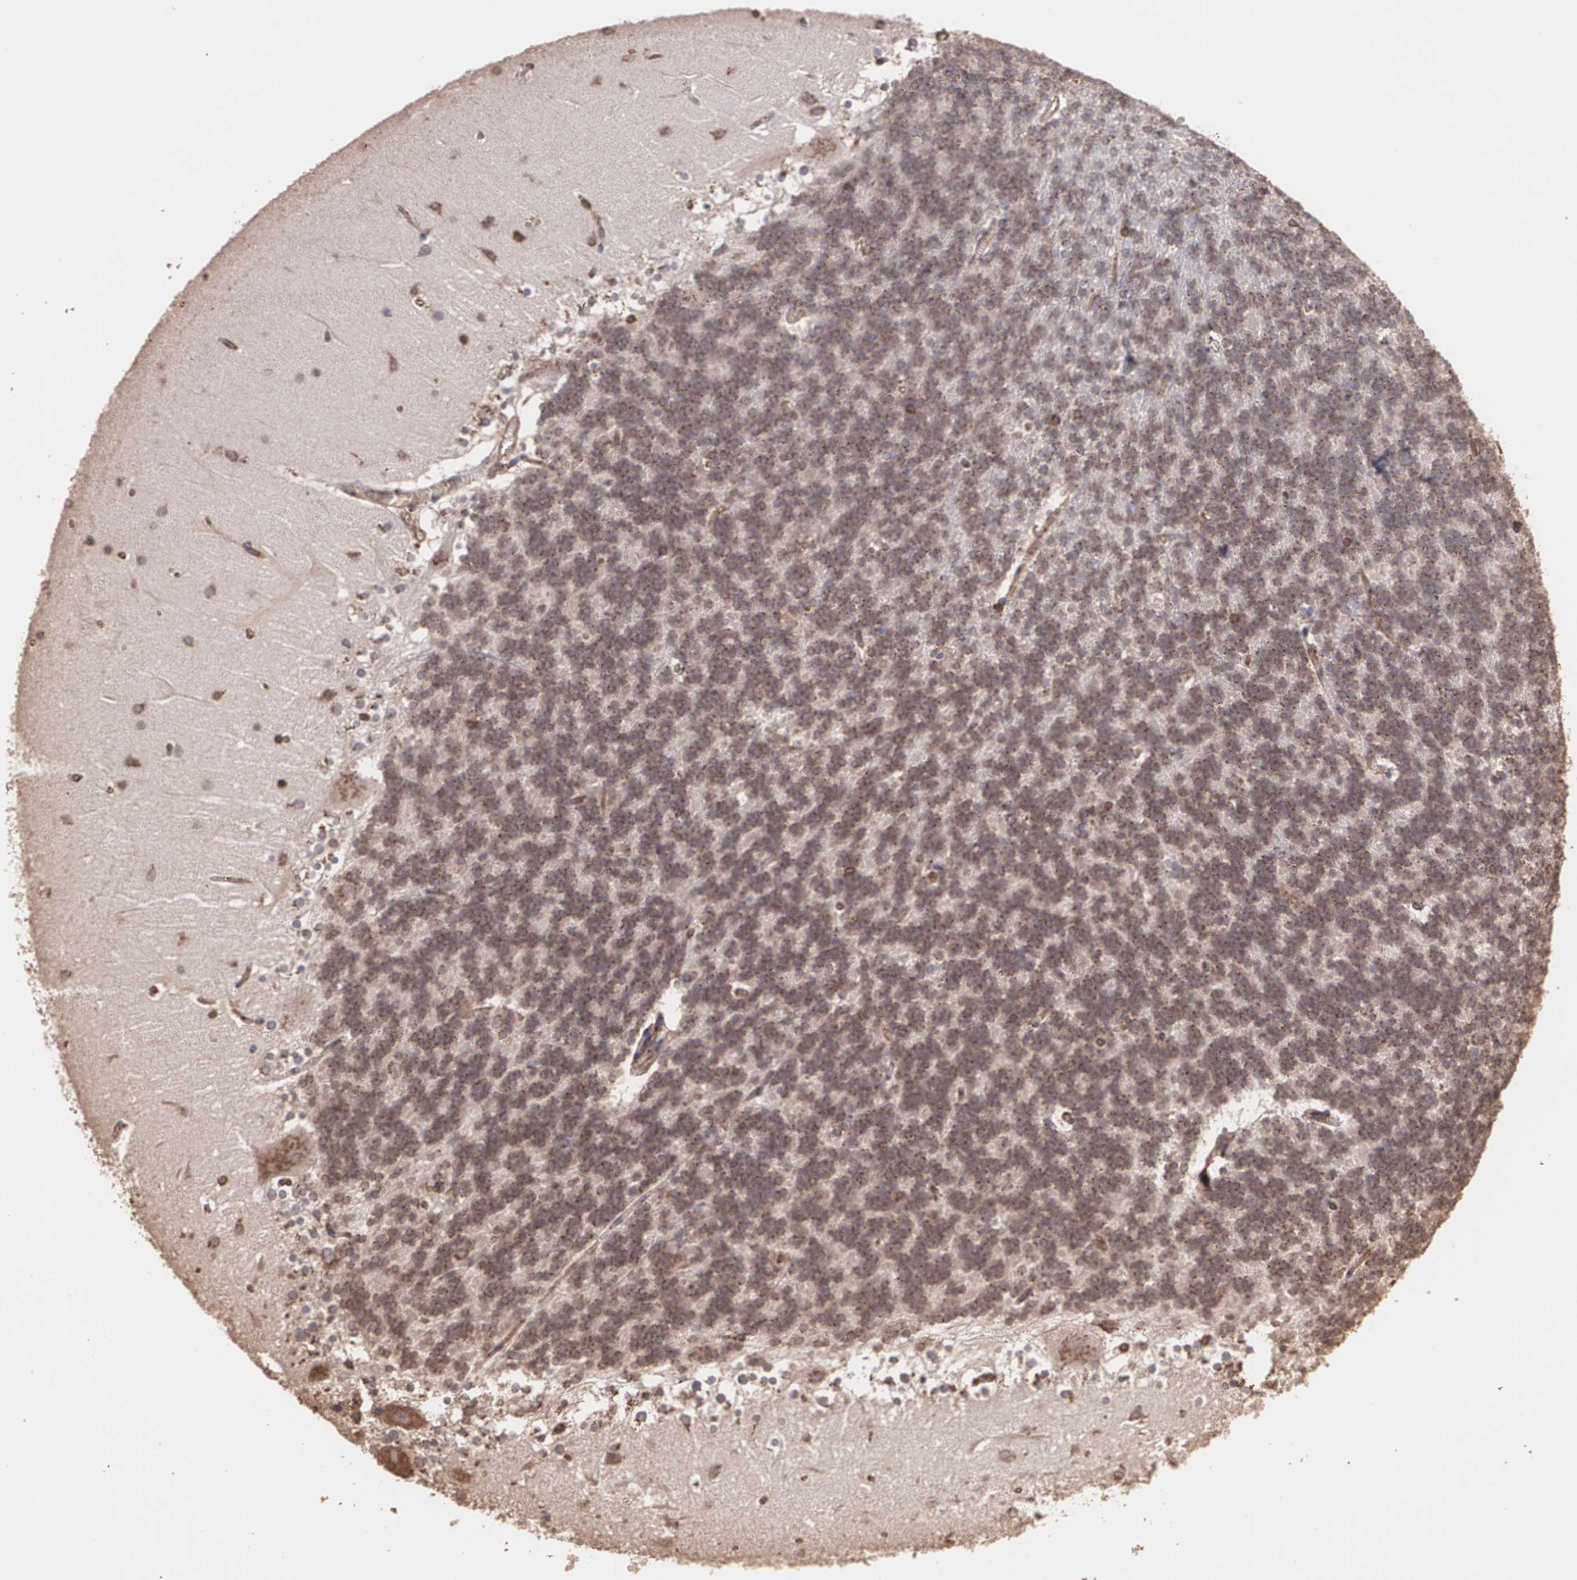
{"staining": {"intensity": "moderate", "quantity": ">75%", "location": "cytoplasmic/membranous"}, "tissue": "cerebellum", "cell_type": "Cells in granular layer", "image_type": "normal", "snomed": [{"axis": "morphology", "description": "Normal tissue, NOS"}, {"axis": "topography", "description": "Cerebellum"}], "caption": "Protein analysis of normal cerebellum exhibits moderate cytoplasmic/membranous positivity in about >75% of cells in granular layer. (Stains: DAB (3,3'-diaminobenzidine) in brown, nuclei in blue, Microscopy: brightfield microscopy at high magnification).", "gene": "TRIP11", "patient": {"sex": "female", "age": 19}}